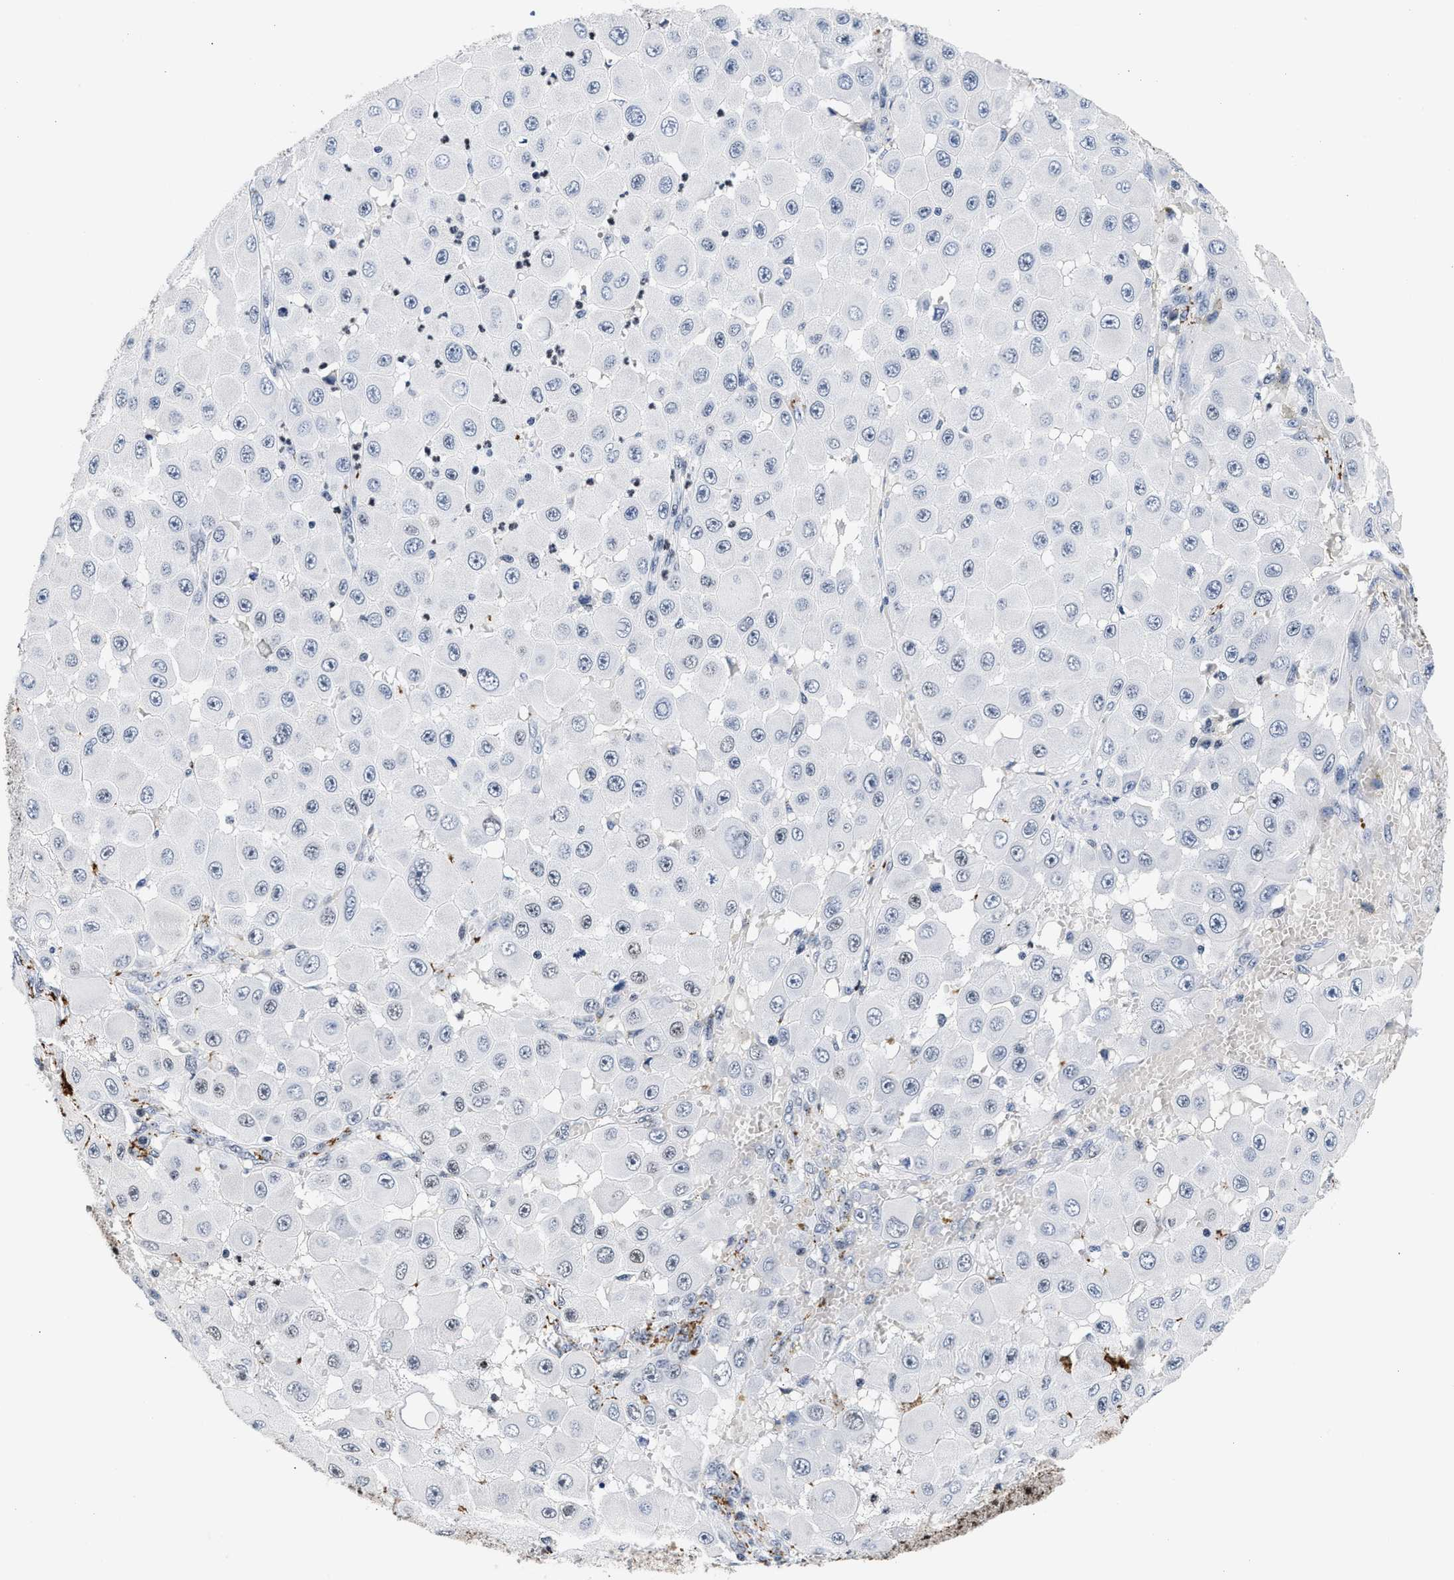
{"staining": {"intensity": "strong", "quantity": "<25%", "location": "nuclear"}, "tissue": "melanoma", "cell_type": "Tumor cells", "image_type": "cancer", "snomed": [{"axis": "morphology", "description": "Malignant melanoma, NOS"}, {"axis": "topography", "description": "Skin"}], "caption": "Malignant melanoma stained with a brown dye shows strong nuclear positive expression in approximately <25% of tumor cells.", "gene": "RAD21", "patient": {"sex": "female", "age": 81}}